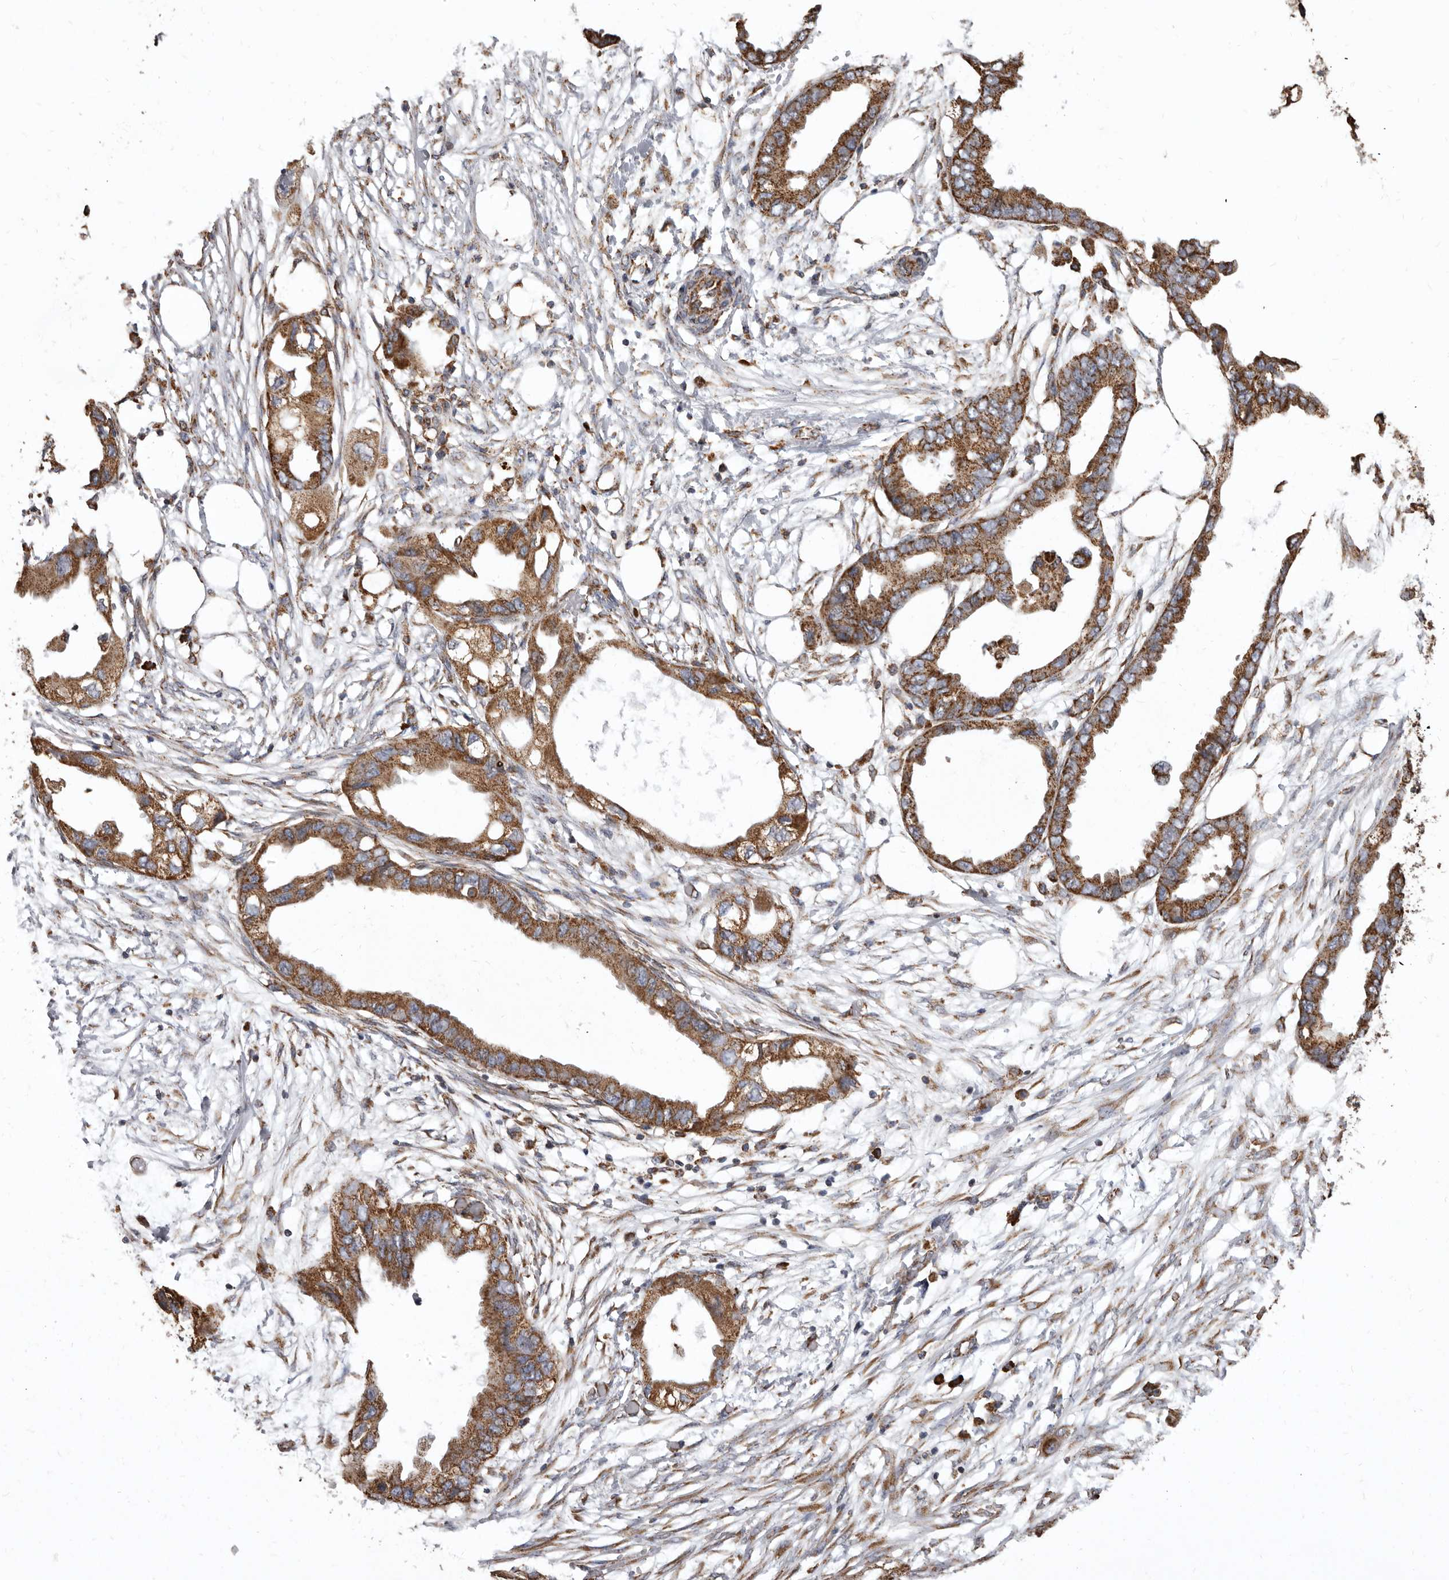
{"staining": {"intensity": "moderate", "quantity": ">75%", "location": "cytoplasmic/membranous"}, "tissue": "endometrial cancer", "cell_type": "Tumor cells", "image_type": "cancer", "snomed": [{"axis": "morphology", "description": "Adenocarcinoma, NOS"}, {"axis": "morphology", "description": "Adenocarcinoma, metastatic, NOS"}, {"axis": "topography", "description": "Adipose tissue"}, {"axis": "topography", "description": "Endometrium"}], "caption": "The photomicrograph demonstrates a brown stain indicating the presence of a protein in the cytoplasmic/membranous of tumor cells in metastatic adenocarcinoma (endometrial).", "gene": "CDK5RAP3", "patient": {"sex": "female", "age": 67}}